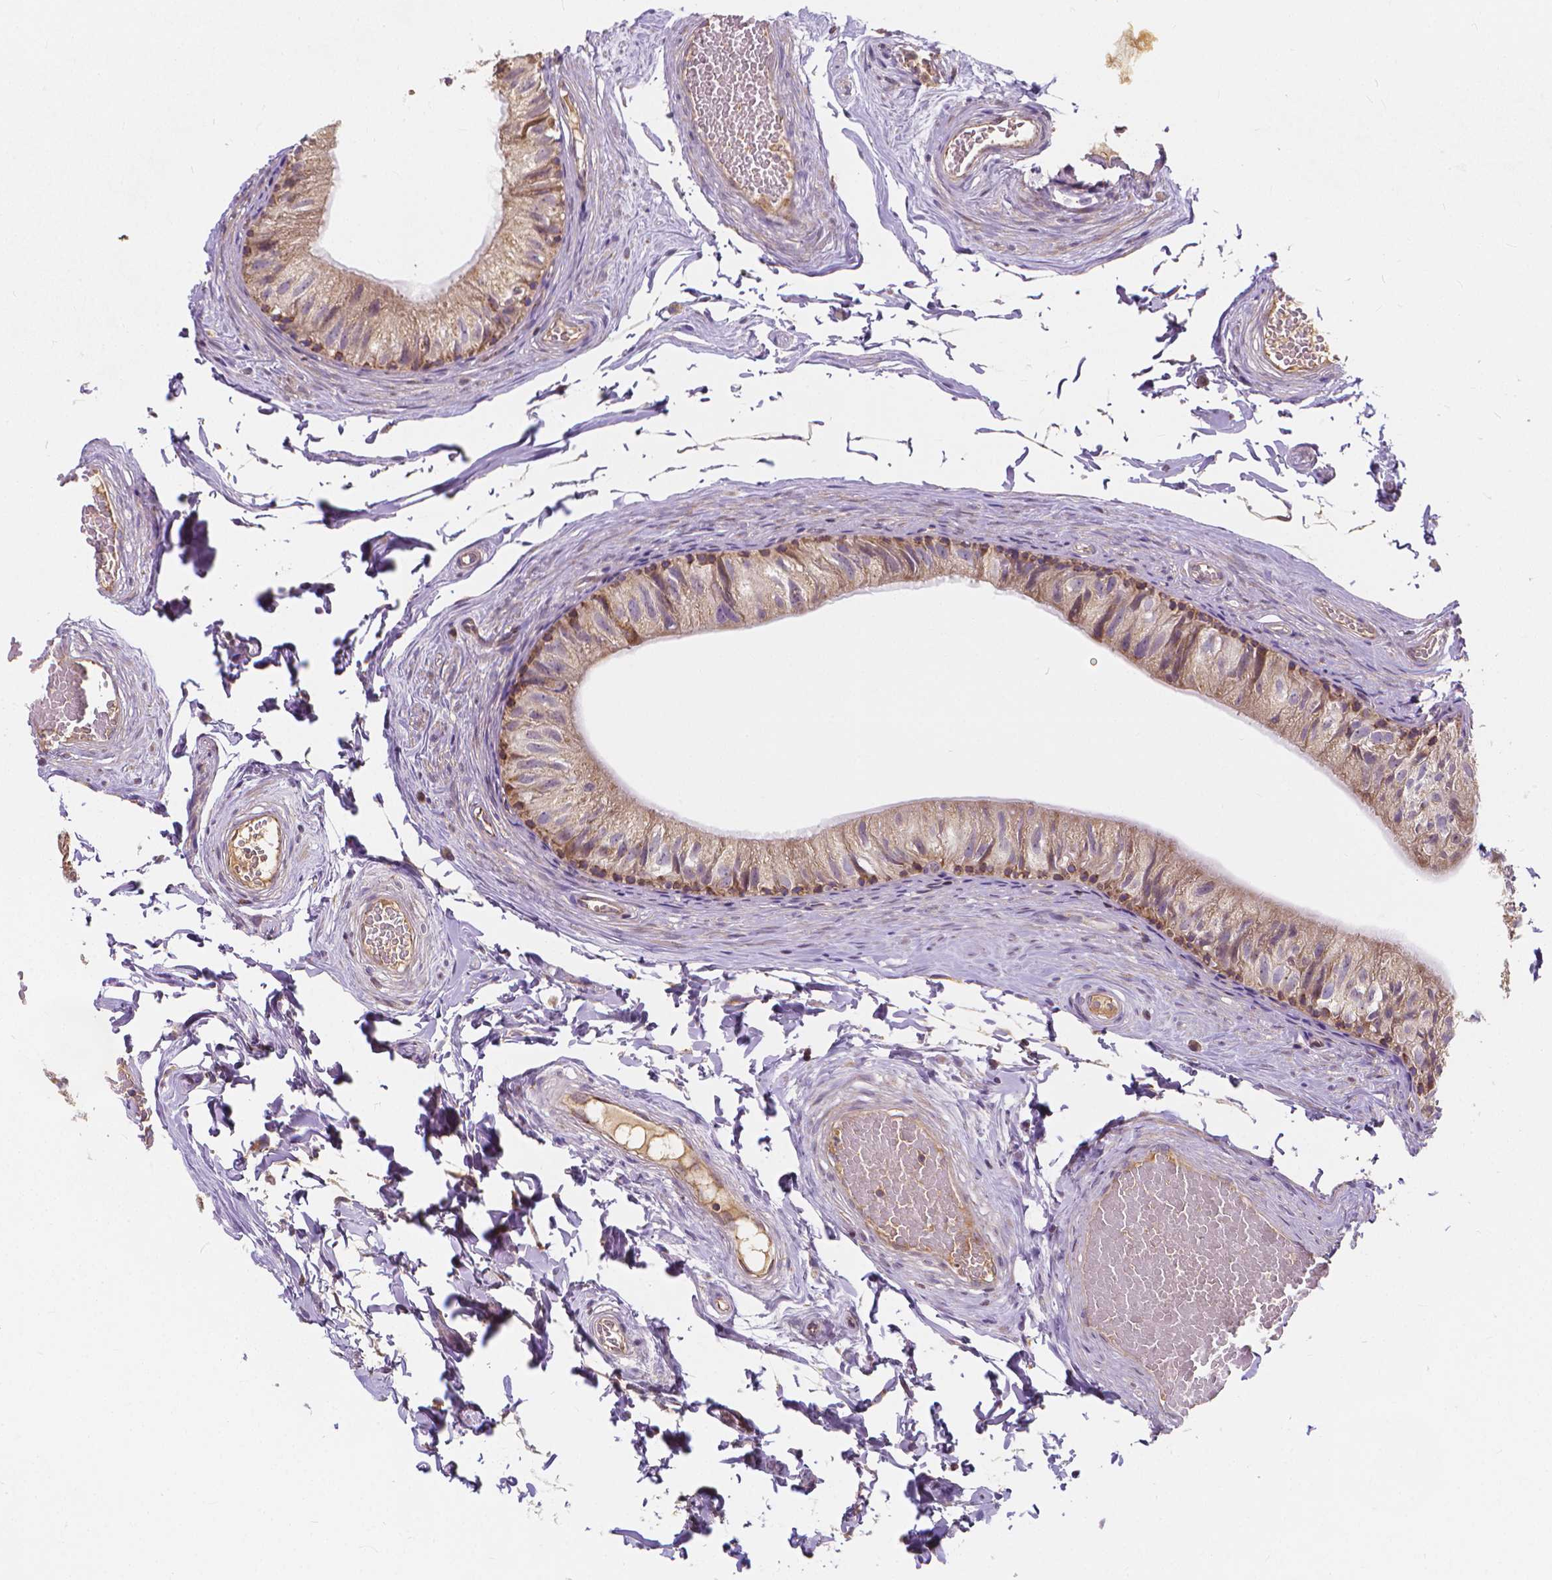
{"staining": {"intensity": "moderate", "quantity": "25%-75%", "location": "cytoplasmic/membranous"}, "tissue": "epididymis", "cell_type": "Glandular cells", "image_type": "normal", "snomed": [{"axis": "morphology", "description": "Normal tissue, NOS"}, {"axis": "topography", "description": "Epididymis"}], "caption": "The image demonstrates staining of benign epididymis, revealing moderate cytoplasmic/membranous protein expression (brown color) within glandular cells. (brown staining indicates protein expression, while blue staining denotes nuclei).", "gene": "SNCAIP", "patient": {"sex": "male", "age": 45}}